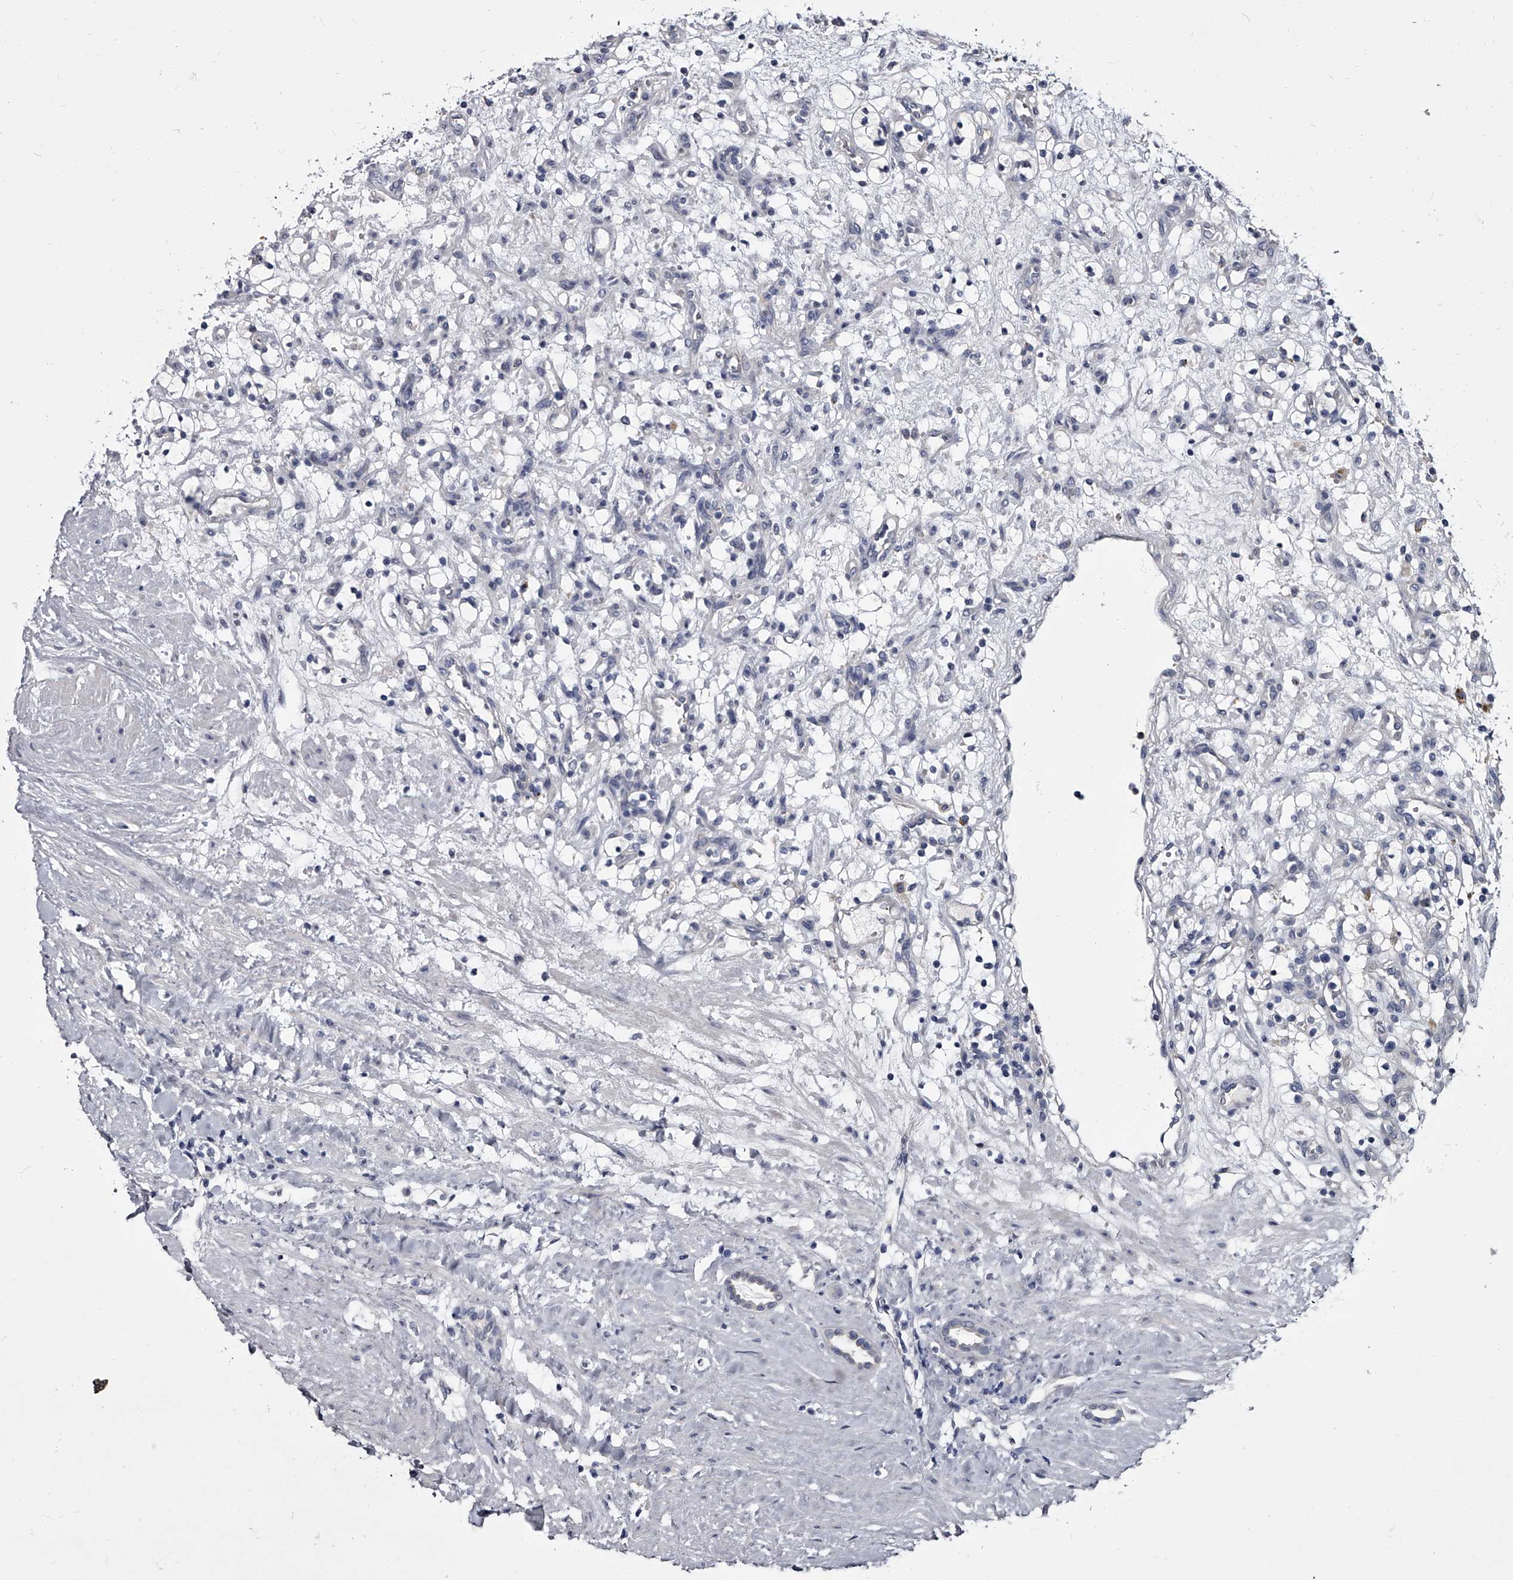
{"staining": {"intensity": "negative", "quantity": "none", "location": "none"}, "tissue": "renal cancer", "cell_type": "Tumor cells", "image_type": "cancer", "snomed": [{"axis": "morphology", "description": "Adenocarcinoma, NOS"}, {"axis": "topography", "description": "Kidney"}], "caption": "Tumor cells show no significant protein expression in adenocarcinoma (renal).", "gene": "GAPVD1", "patient": {"sex": "female", "age": 57}}